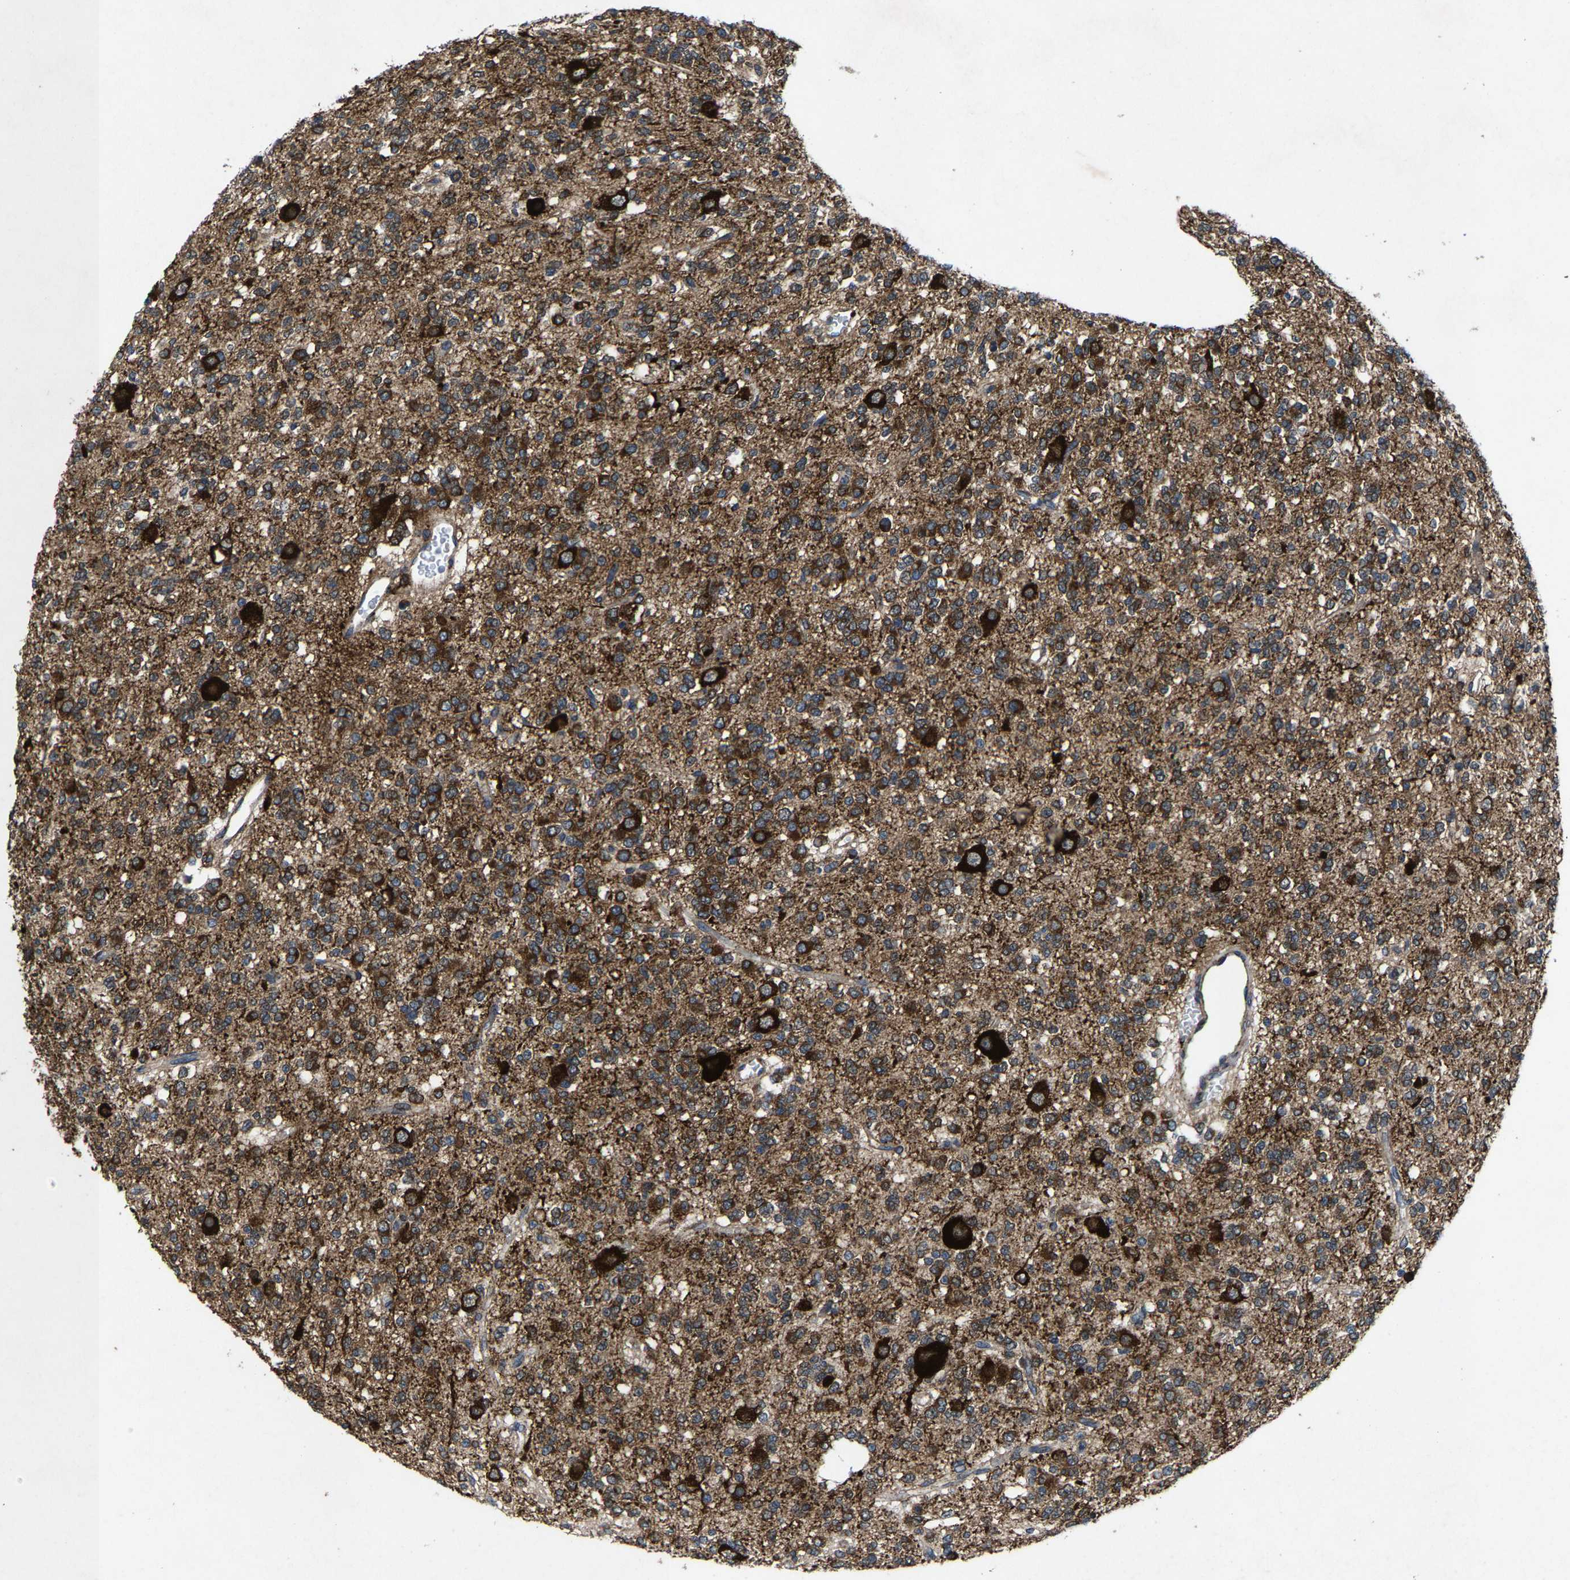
{"staining": {"intensity": "strong", "quantity": ">75%", "location": "cytoplasmic/membranous"}, "tissue": "glioma", "cell_type": "Tumor cells", "image_type": "cancer", "snomed": [{"axis": "morphology", "description": "Glioma, malignant, Low grade"}, {"axis": "topography", "description": "Brain"}], "caption": "Malignant glioma (low-grade) stained with immunohistochemistry (IHC) exhibits strong cytoplasmic/membranous expression in about >75% of tumor cells.", "gene": "PDP1", "patient": {"sex": "male", "age": 38}}